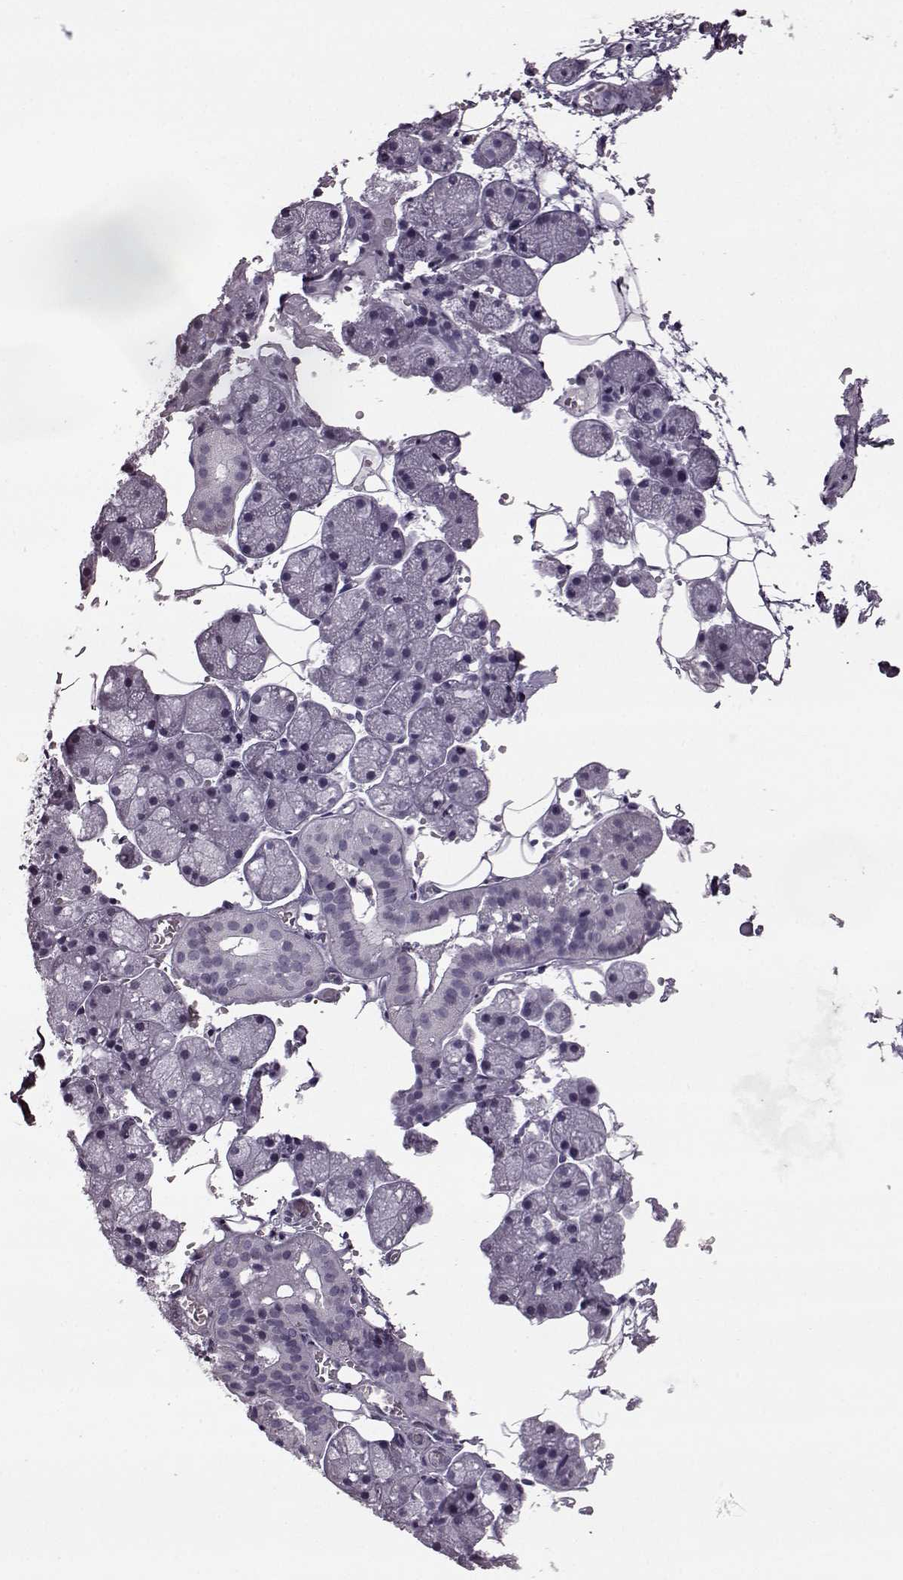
{"staining": {"intensity": "negative", "quantity": "none", "location": "none"}, "tissue": "salivary gland", "cell_type": "Glandular cells", "image_type": "normal", "snomed": [{"axis": "morphology", "description": "Normal tissue, NOS"}, {"axis": "topography", "description": "Salivary gland"}], "caption": "Immunohistochemistry (IHC) histopathology image of normal salivary gland: human salivary gland stained with DAB displays no significant protein expression in glandular cells.", "gene": "PRPH2", "patient": {"sex": "male", "age": 38}}